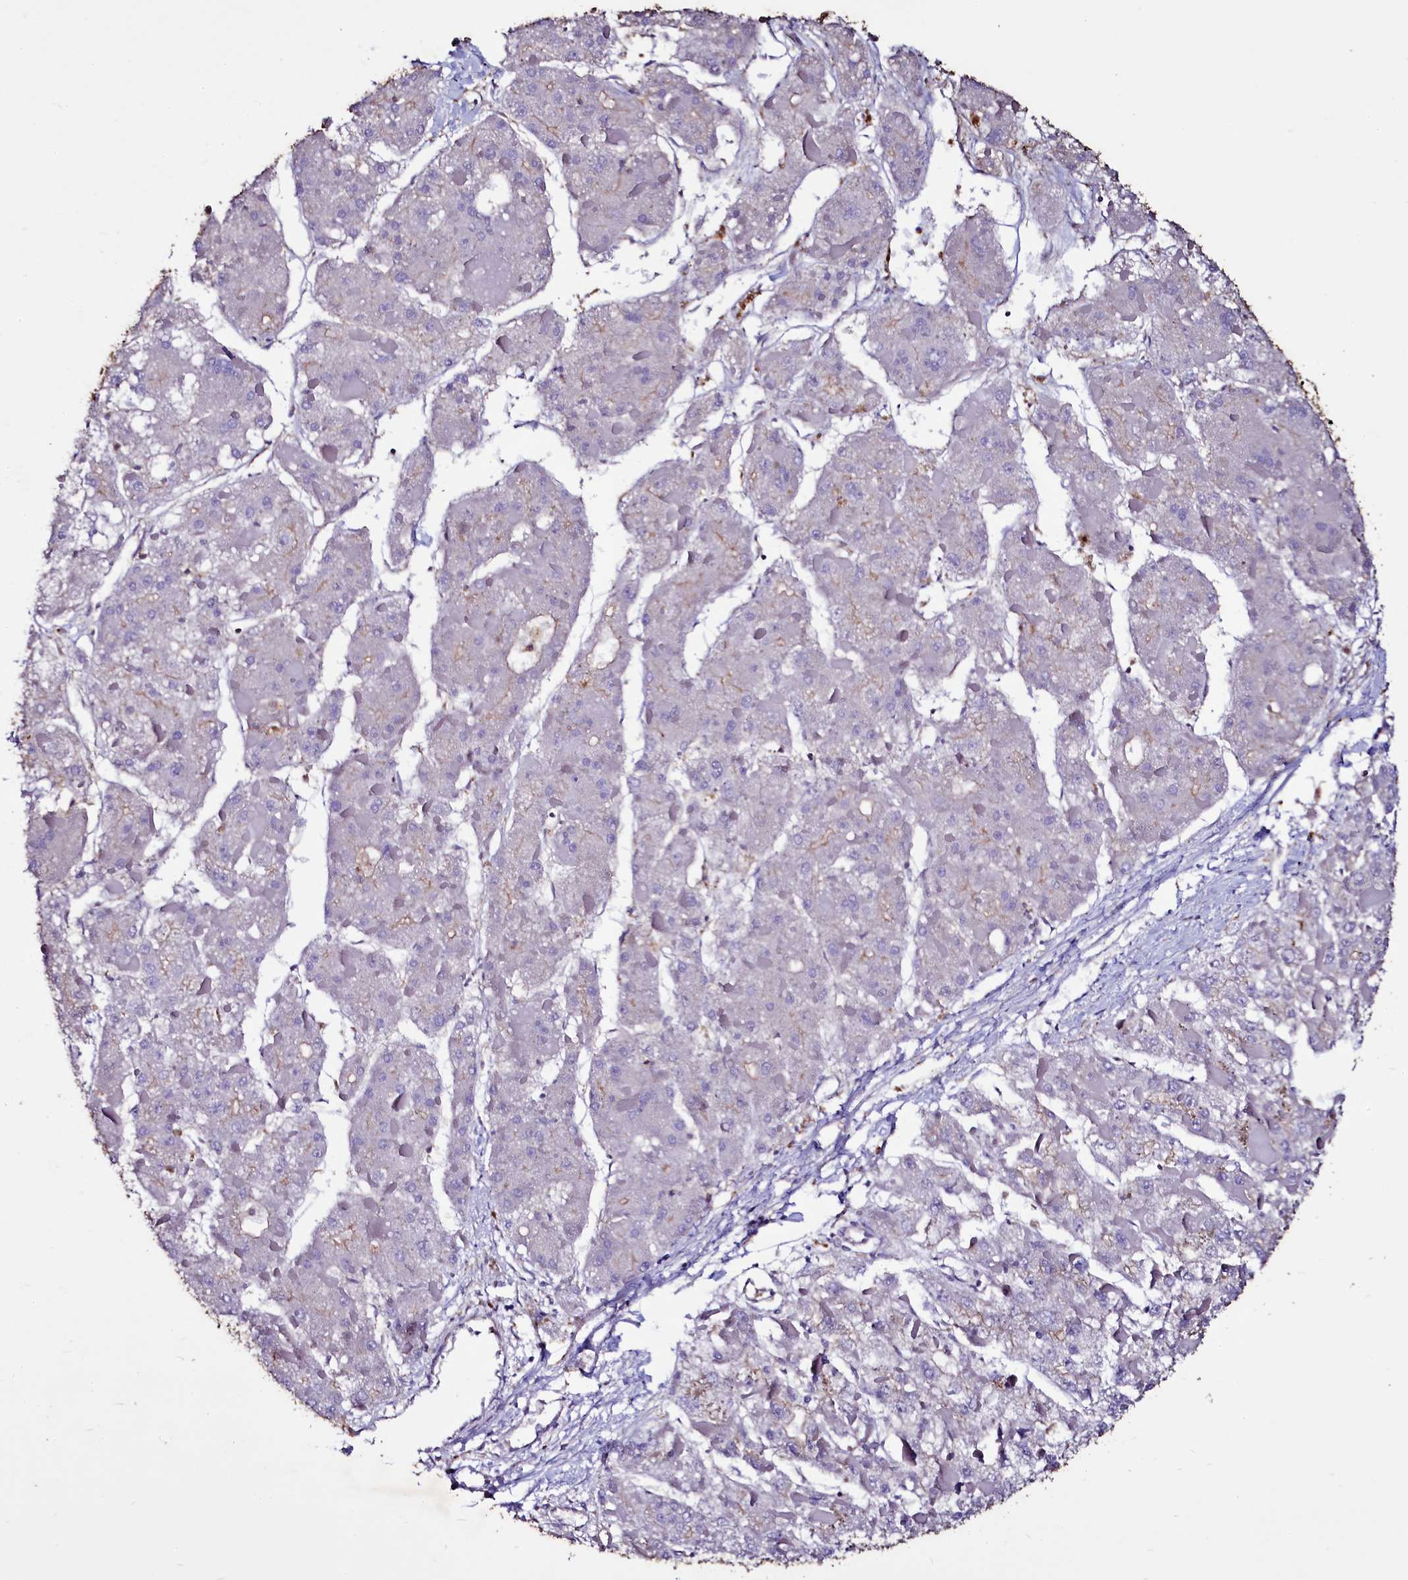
{"staining": {"intensity": "negative", "quantity": "none", "location": "none"}, "tissue": "liver cancer", "cell_type": "Tumor cells", "image_type": "cancer", "snomed": [{"axis": "morphology", "description": "Carcinoma, Hepatocellular, NOS"}, {"axis": "topography", "description": "Liver"}], "caption": "High power microscopy photomicrograph of an immunohistochemistry micrograph of liver cancer (hepatocellular carcinoma), revealing no significant expression in tumor cells.", "gene": "SELENOT", "patient": {"sex": "female", "age": 73}}